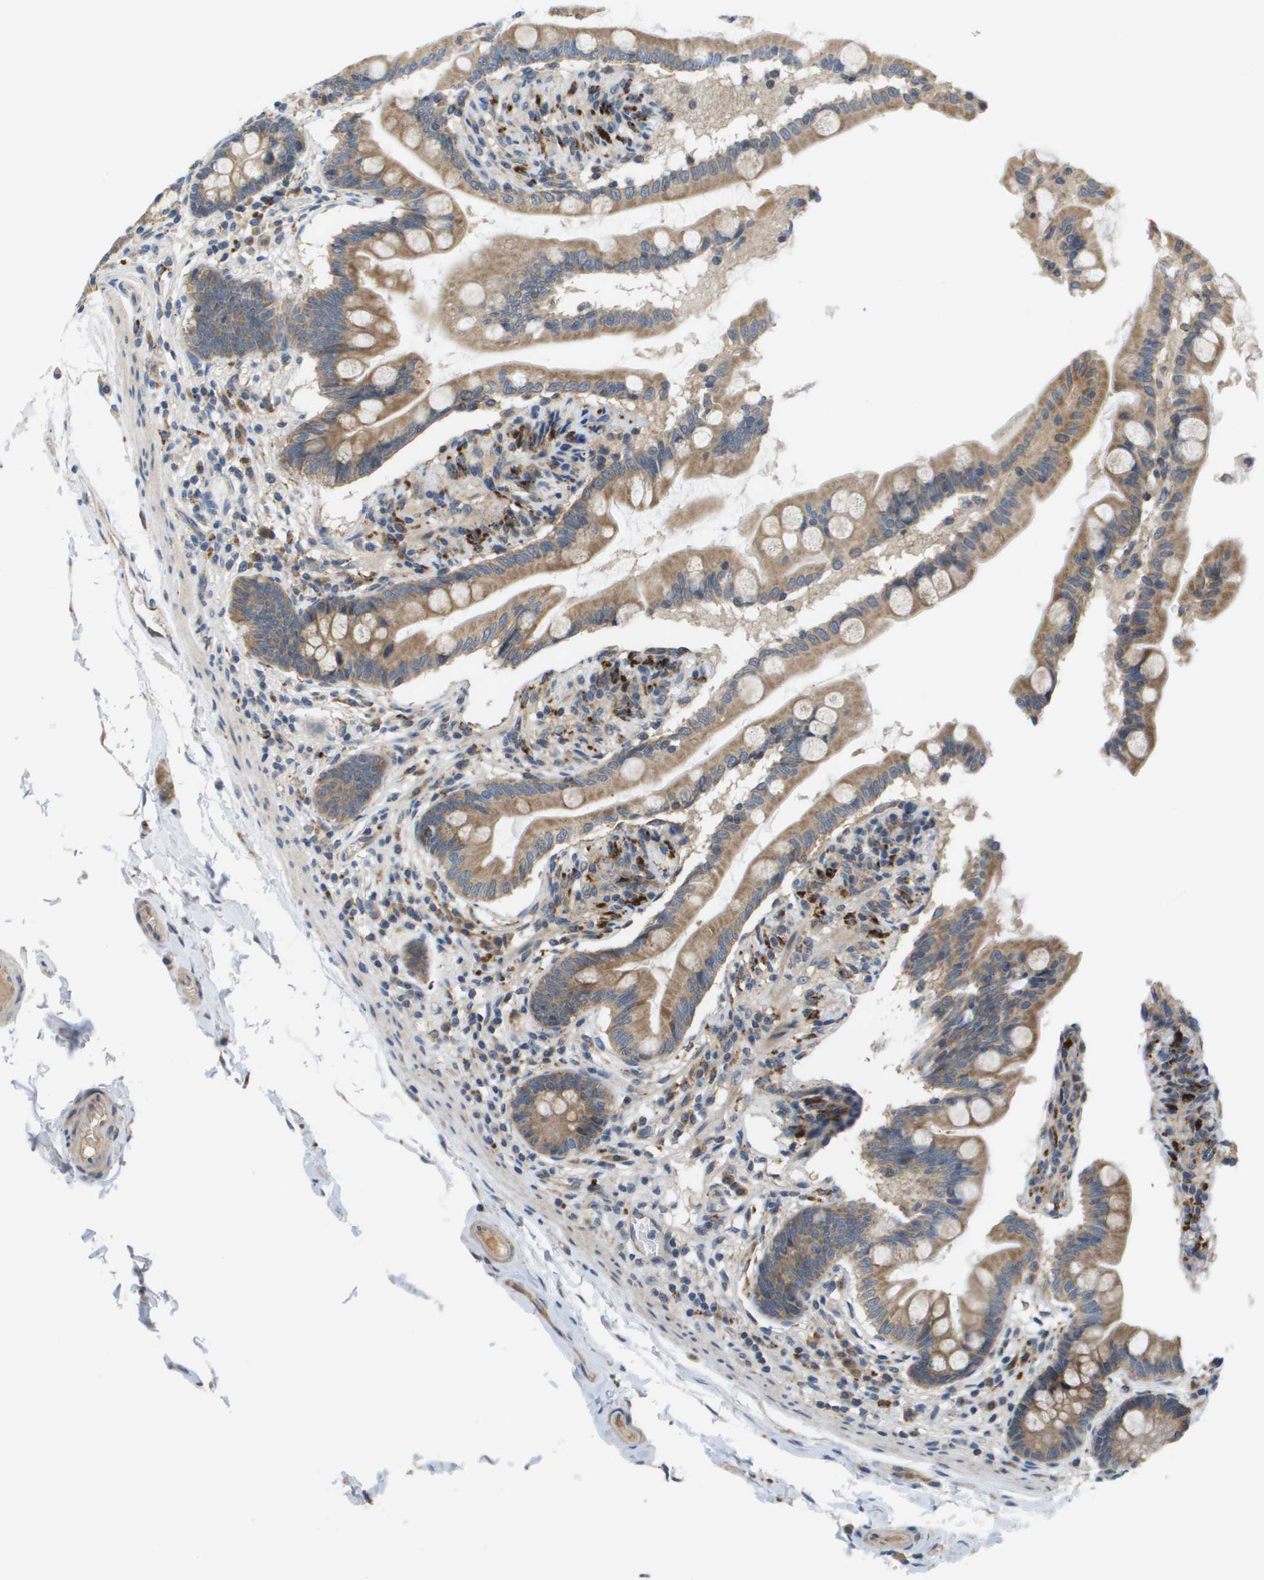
{"staining": {"intensity": "moderate", "quantity": ">75%", "location": "cytoplasmic/membranous"}, "tissue": "small intestine", "cell_type": "Glandular cells", "image_type": "normal", "snomed": [{"axis": "morphology", "description": "Normal tissue, NOS"}, {"axis": "topography", "description": "Small intestine"}], "caption": "Normal small intestine displays moderate cytoplasmic/membranous positivity in approximately >75% of glandular cells, visualized by immunohistochemistry. The staining was performed using DAB to visualize the protein expression in brown, while the nuclei were stained in blue with hematoxylin (Magnification: 20x).", "gene": "SLC25A20", "patient": {"sex": "female", "age": 56}}